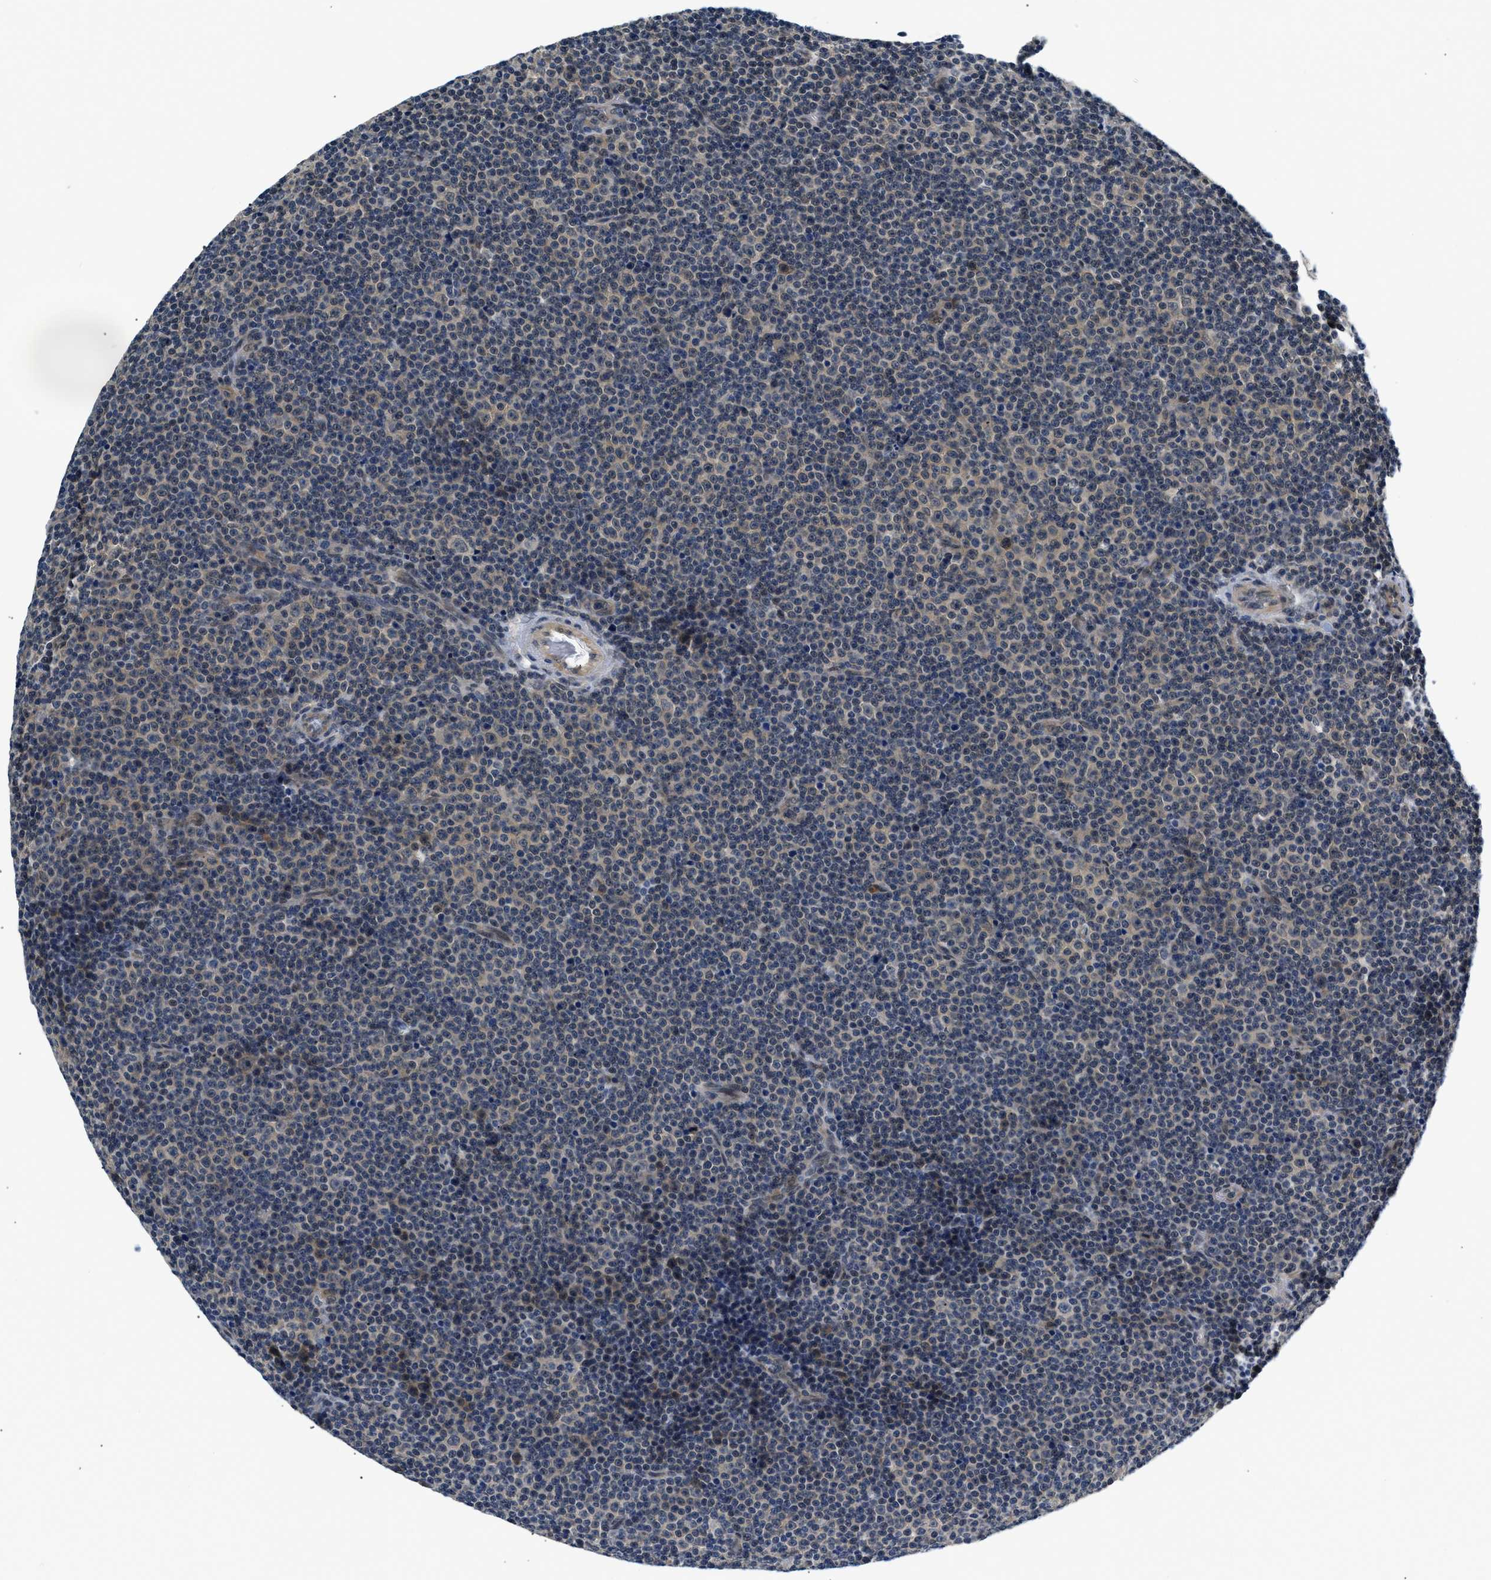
{"staining": {"intensity": "negative", "quantity": "none", "location": "none"}, "tissue": "lymphoma", "cell_type": "Tumor cells", "image_type": "cancer", "snomed": [{"axis": "morphology", "description": "Malignant lymphoma, non-Hodgkin's type, Low grade"}, {"axis": "topography", "description": "Lymph node"}], "caption": "Tumor cells show no significant protein staining in malignant lymphoma, non-Hodgkin's type (low-grade).", "gene": "SMAD4", "patient": {"sex": "female", "age": 67}}